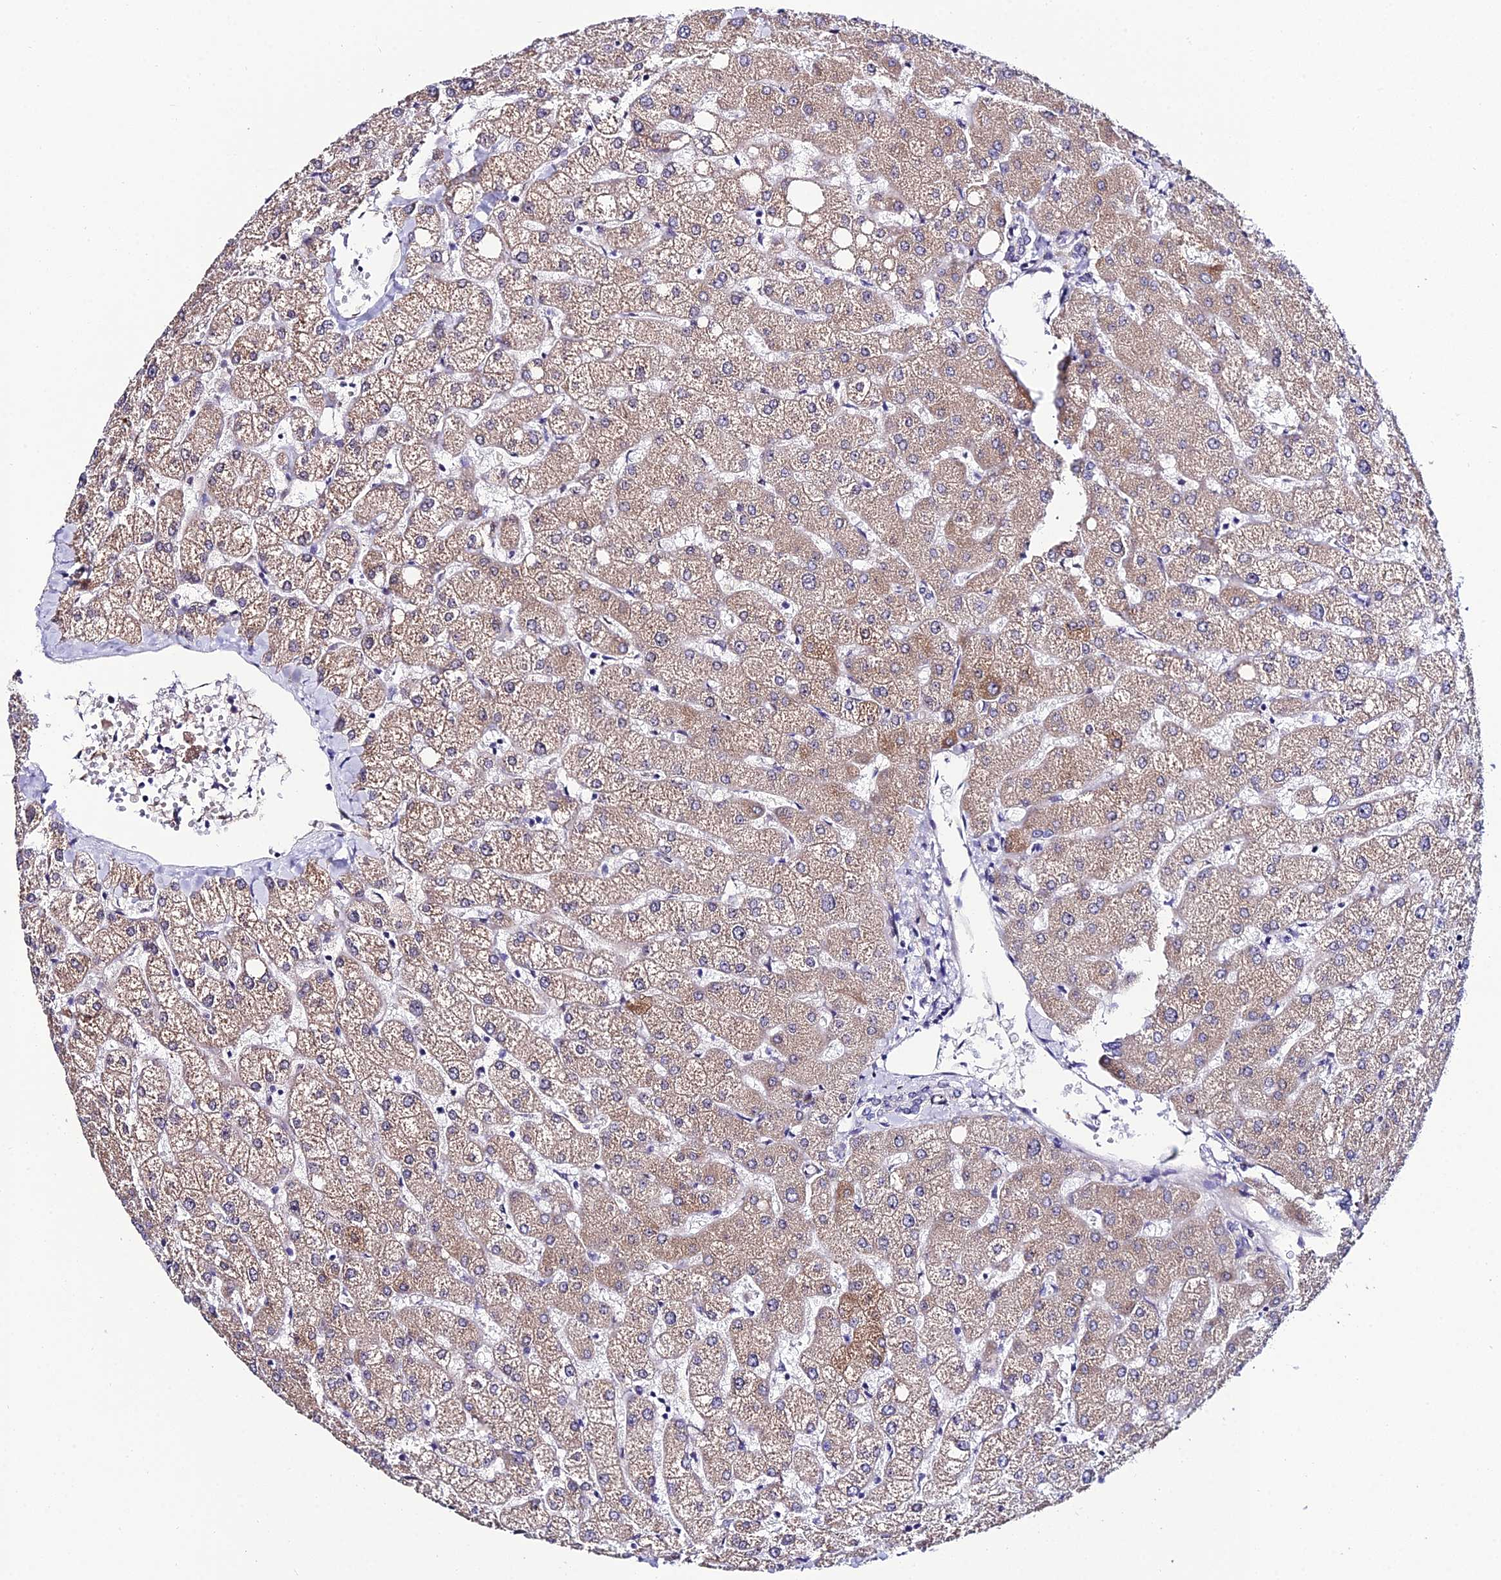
{"staining": {"intensity": "negative", "quantity": "none", "location": "none"}, "tissue": "liver", "cell_type": "Cholangiocytes", "image_type": "normal", "snomed": [{"axis": "morphology", "description": "Normal tissue, NOS"}, {"axis": "topography", "description": "Liver"}], "caption": "Immunohistochemistry of benign liver demonstrates no positivity in cholangiocytes. Brightfield microscopy of immunohistochemistry stained with DAB (3,3'-diaminobenzidine) (brown) and hematoxylin (blue), captured at high magnification.", "gene": "SYT15B", "patient": {"sex": "female", "age": 54}}